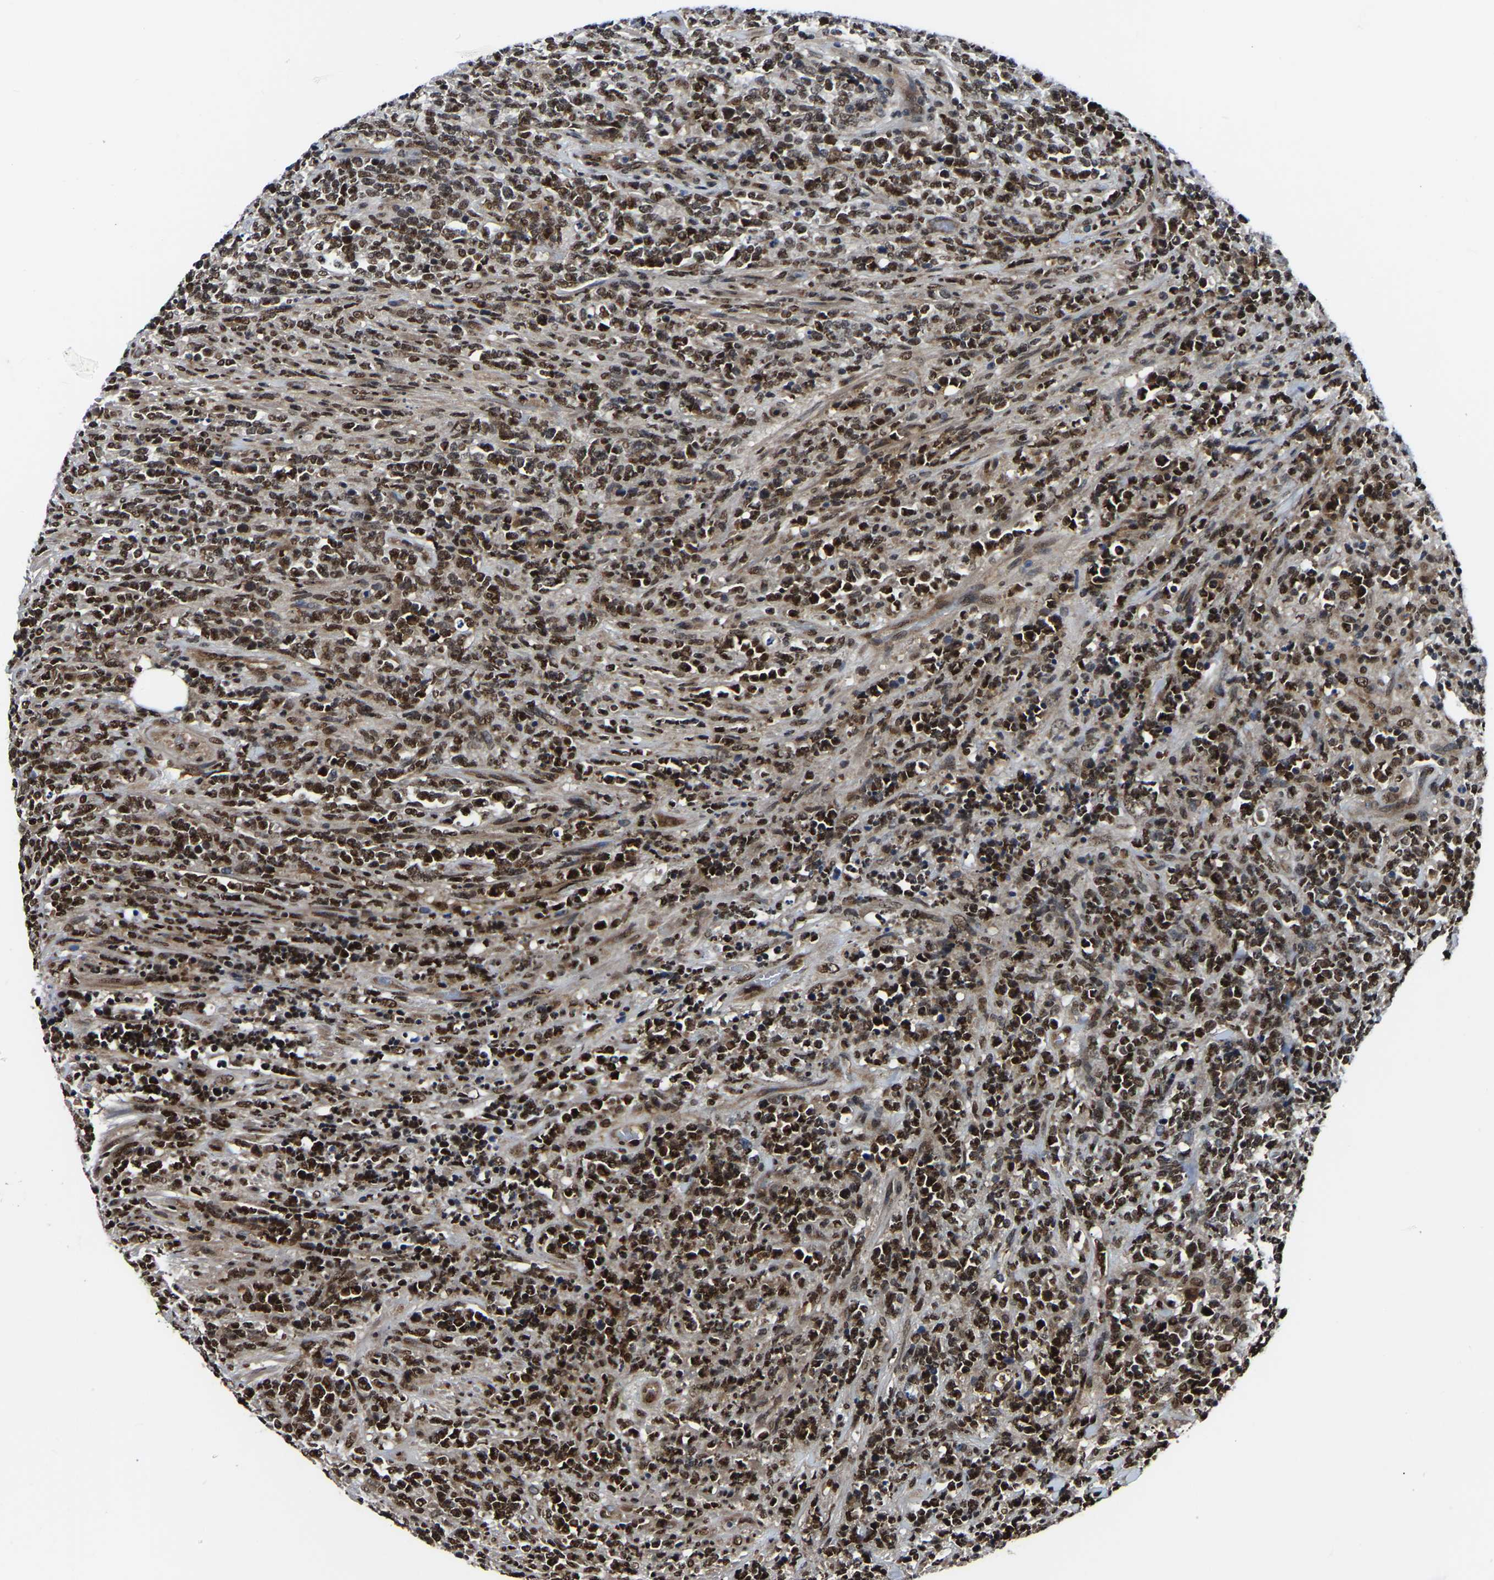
{"staining": {"intensity": "strong", "quantity": ">75%", "location": "nuclear"}, "tissue": "lymphoma", "cell_type": "Tumor cells", "image_type": "cancer", "snomed": [{"axis": "morphology", "description": "Malignant lymphoma, non-Hodgkin's type, High grade"}, {"axis": "topography", "description": "Soft tissue"}], "caption": "There is high levels of strong nuclear expression in tumor cells of lymphoma, as demonstrated by immunohistochemical staining (brown color).", "gene": "TRIM35", "patient": {"sex": "male", "age": 18}}